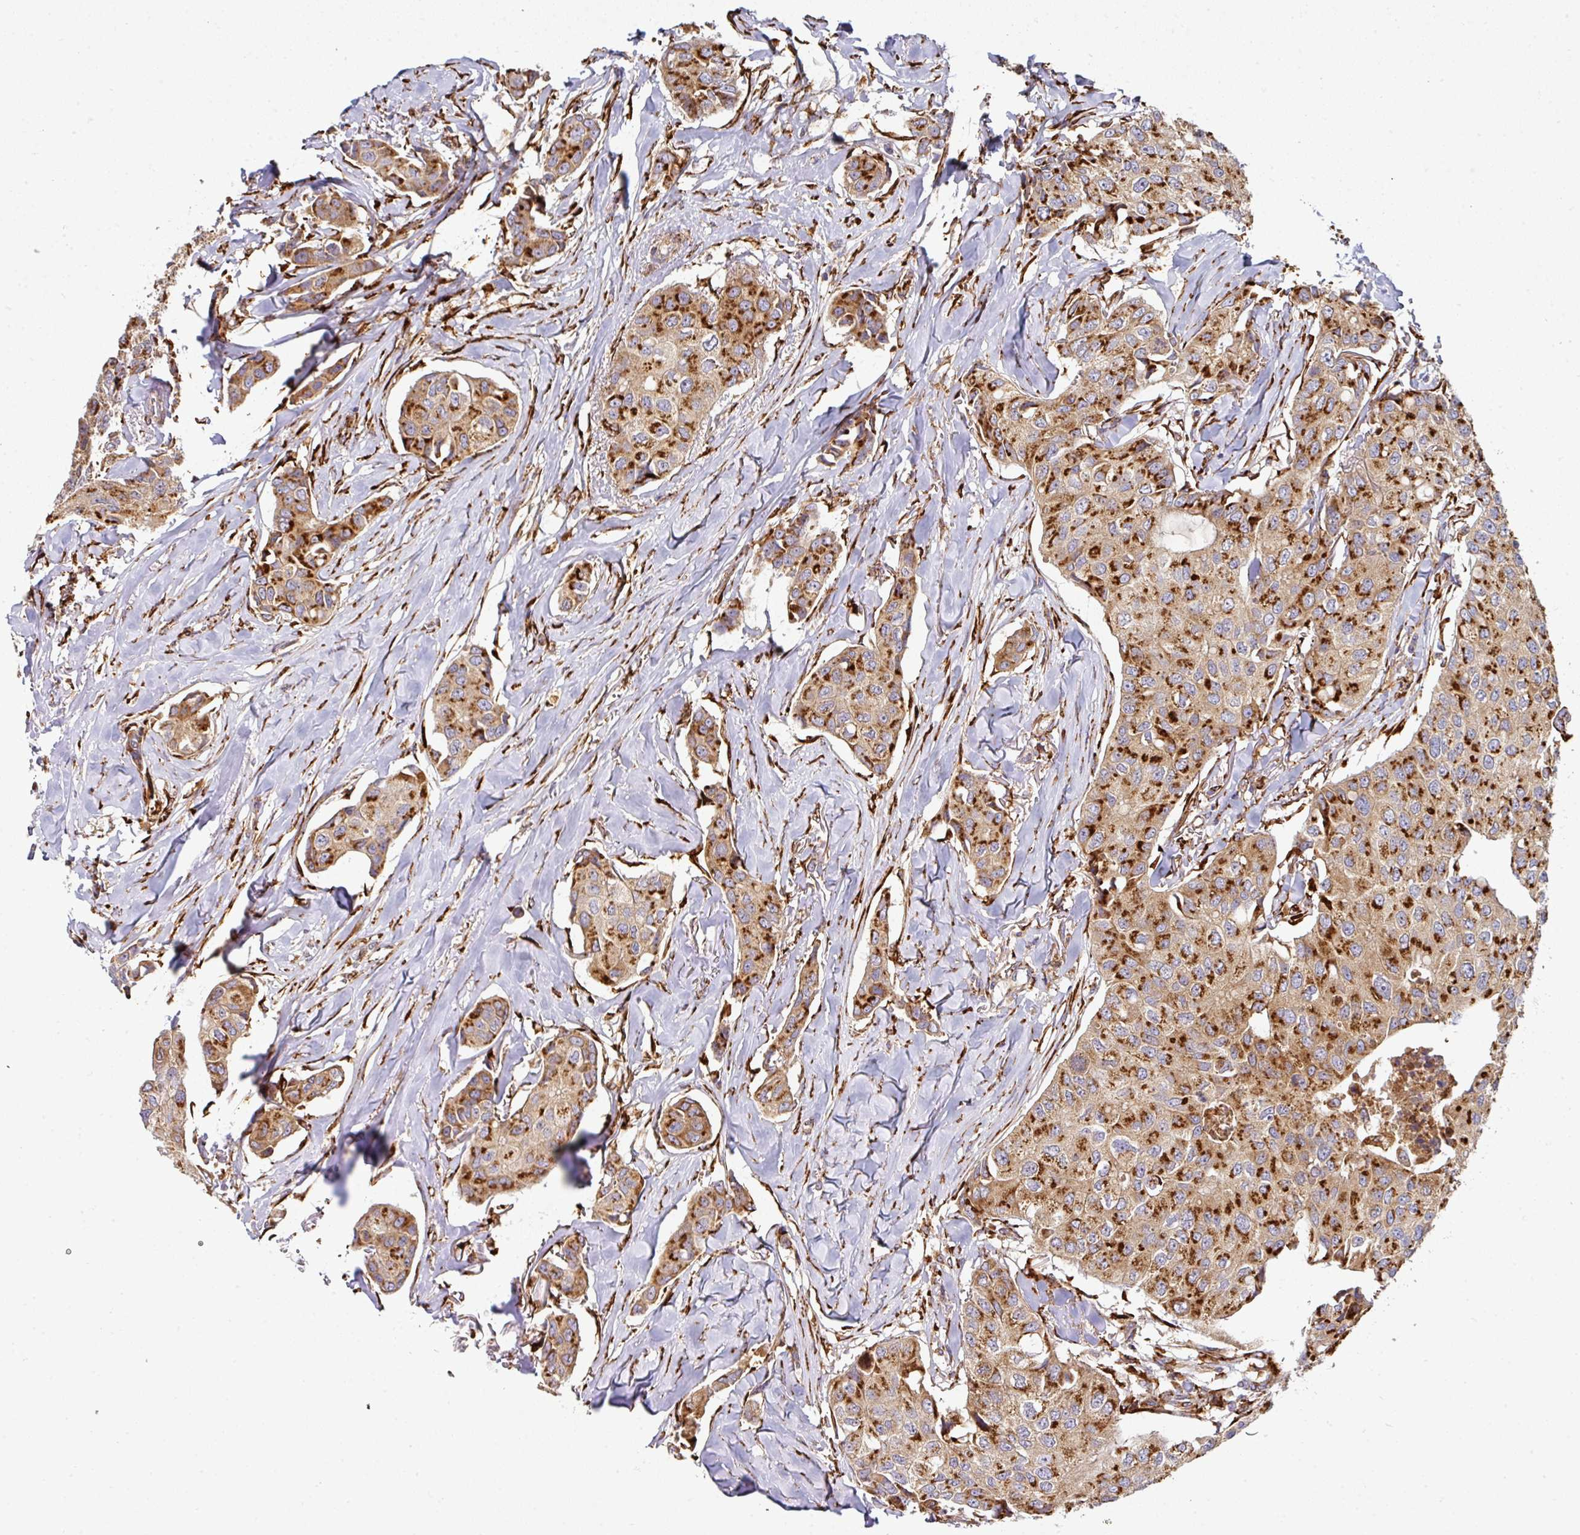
{"staining": {"intensity": "strong", "quantity": ">75%", "location": "cytoplasmic/membranous"}, "tissue": "breast cancer", "cell_type": "Tumor cells", "image_type": "cancer", "snomed": [{"axis": "morphology", "description": "Duct carcinoma"}, {"axis": "topography", "description": "Breast"}], "caption": "High-power microscopy captured an immunohistochemistry photomicrograph of invasive ductal carcinoma (breast), revealing strong cytoplasmic/membranous positivity in about >75% of tumor cells.", "gene": "ZNF268", "patient": {"sex": "female", "age": 80}}